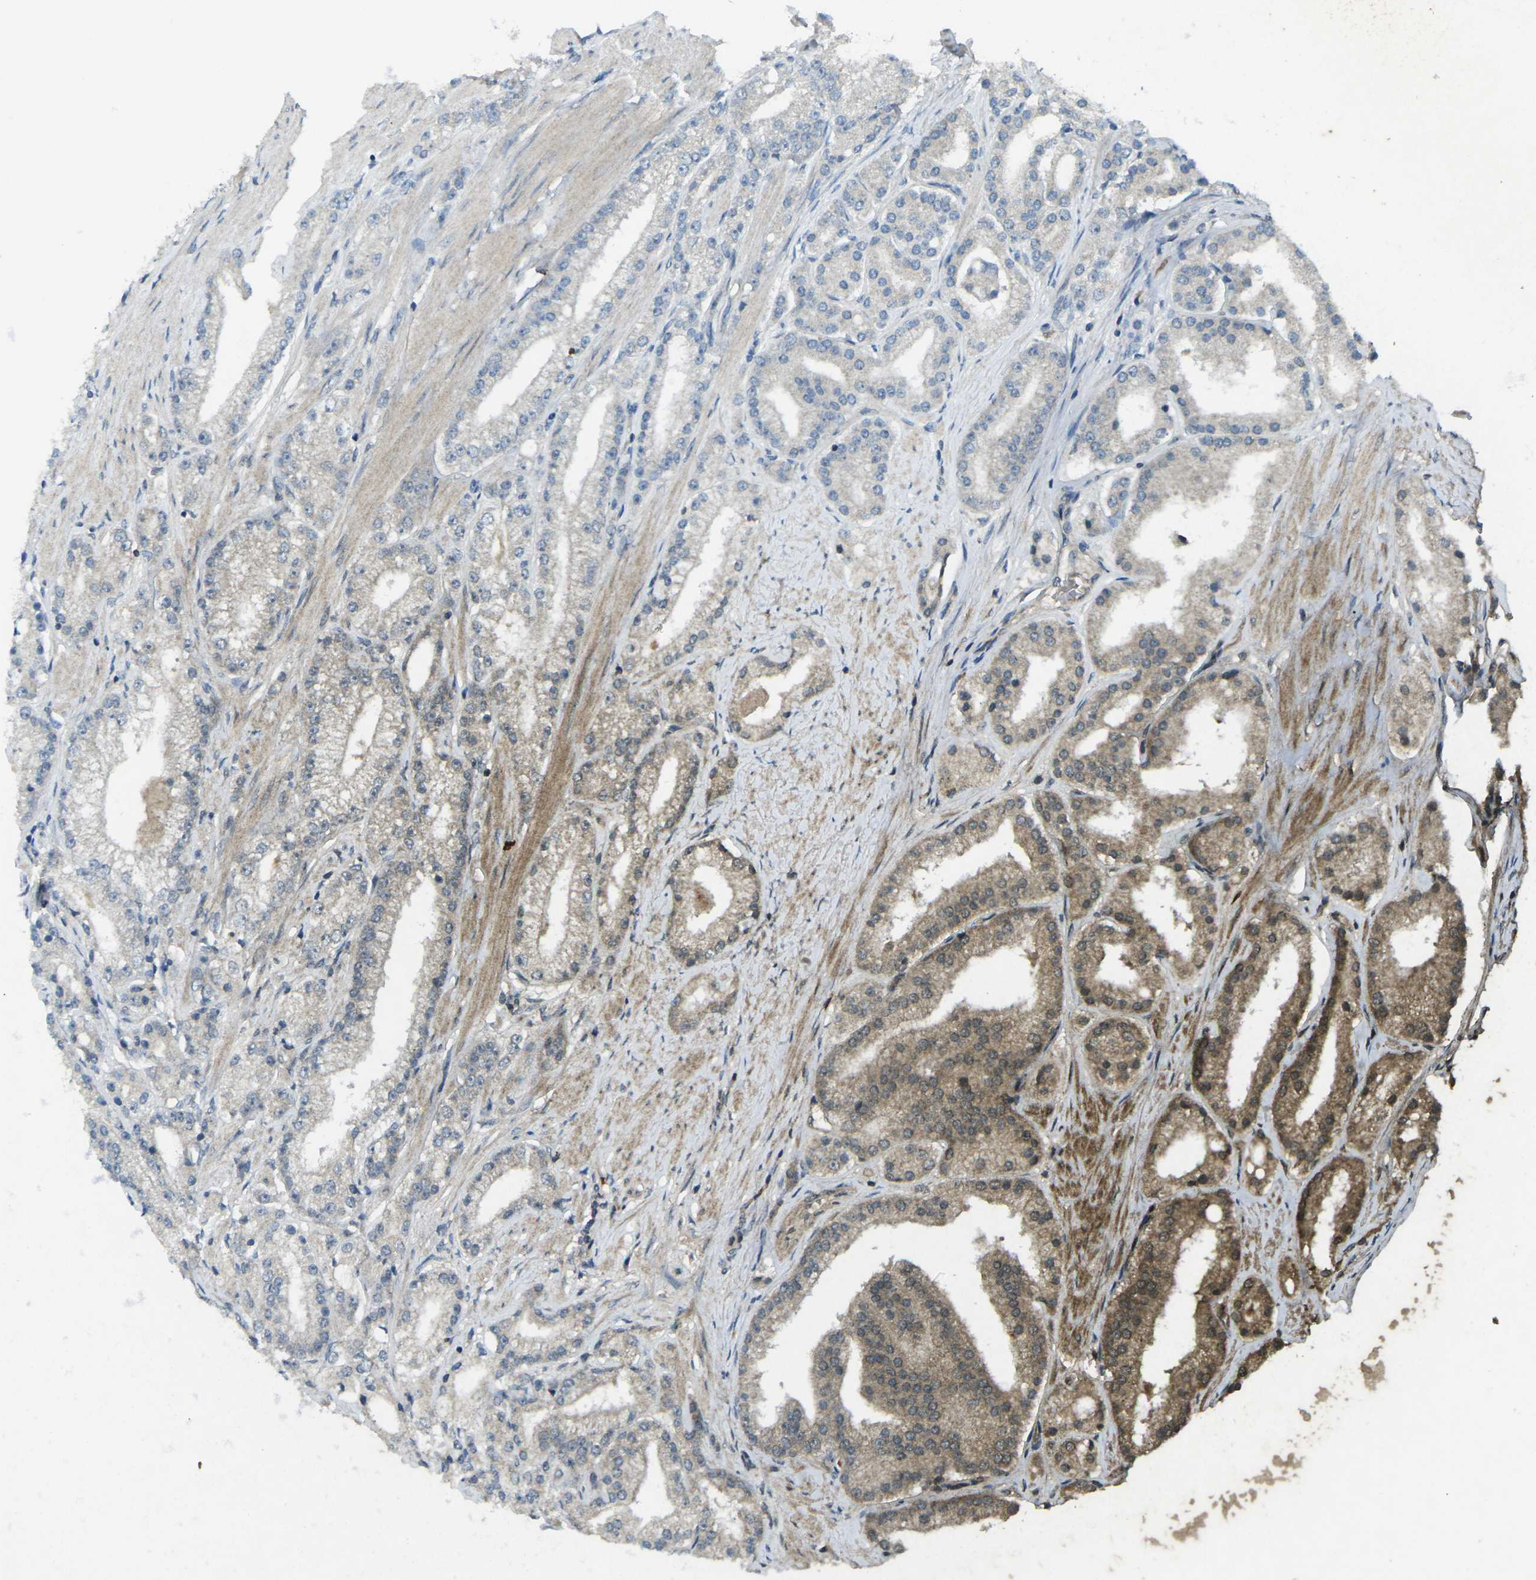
{"staining": {"intensity": "moderate", "quantity": "25%-75%", "location": "cytoplasmic/membranous"}, "tissue": "prostate cancer", "cell_type": "Tumor cells", "image_type": "cancer", "snomed": [{"axis": "morphology", "description": "Adenocarcinoma, Low grade"}, {"axis": "topography", "description": "Prostate"}], "caption": "The immunohistochemical stain highlights moderate cytoplasmic/membranous positivity in tumor cells of prostate cancer (adenocarcinoma (low-grade)) tissue.", "gene": "CD19", "patient": {"sex": "male", "age": 63}}